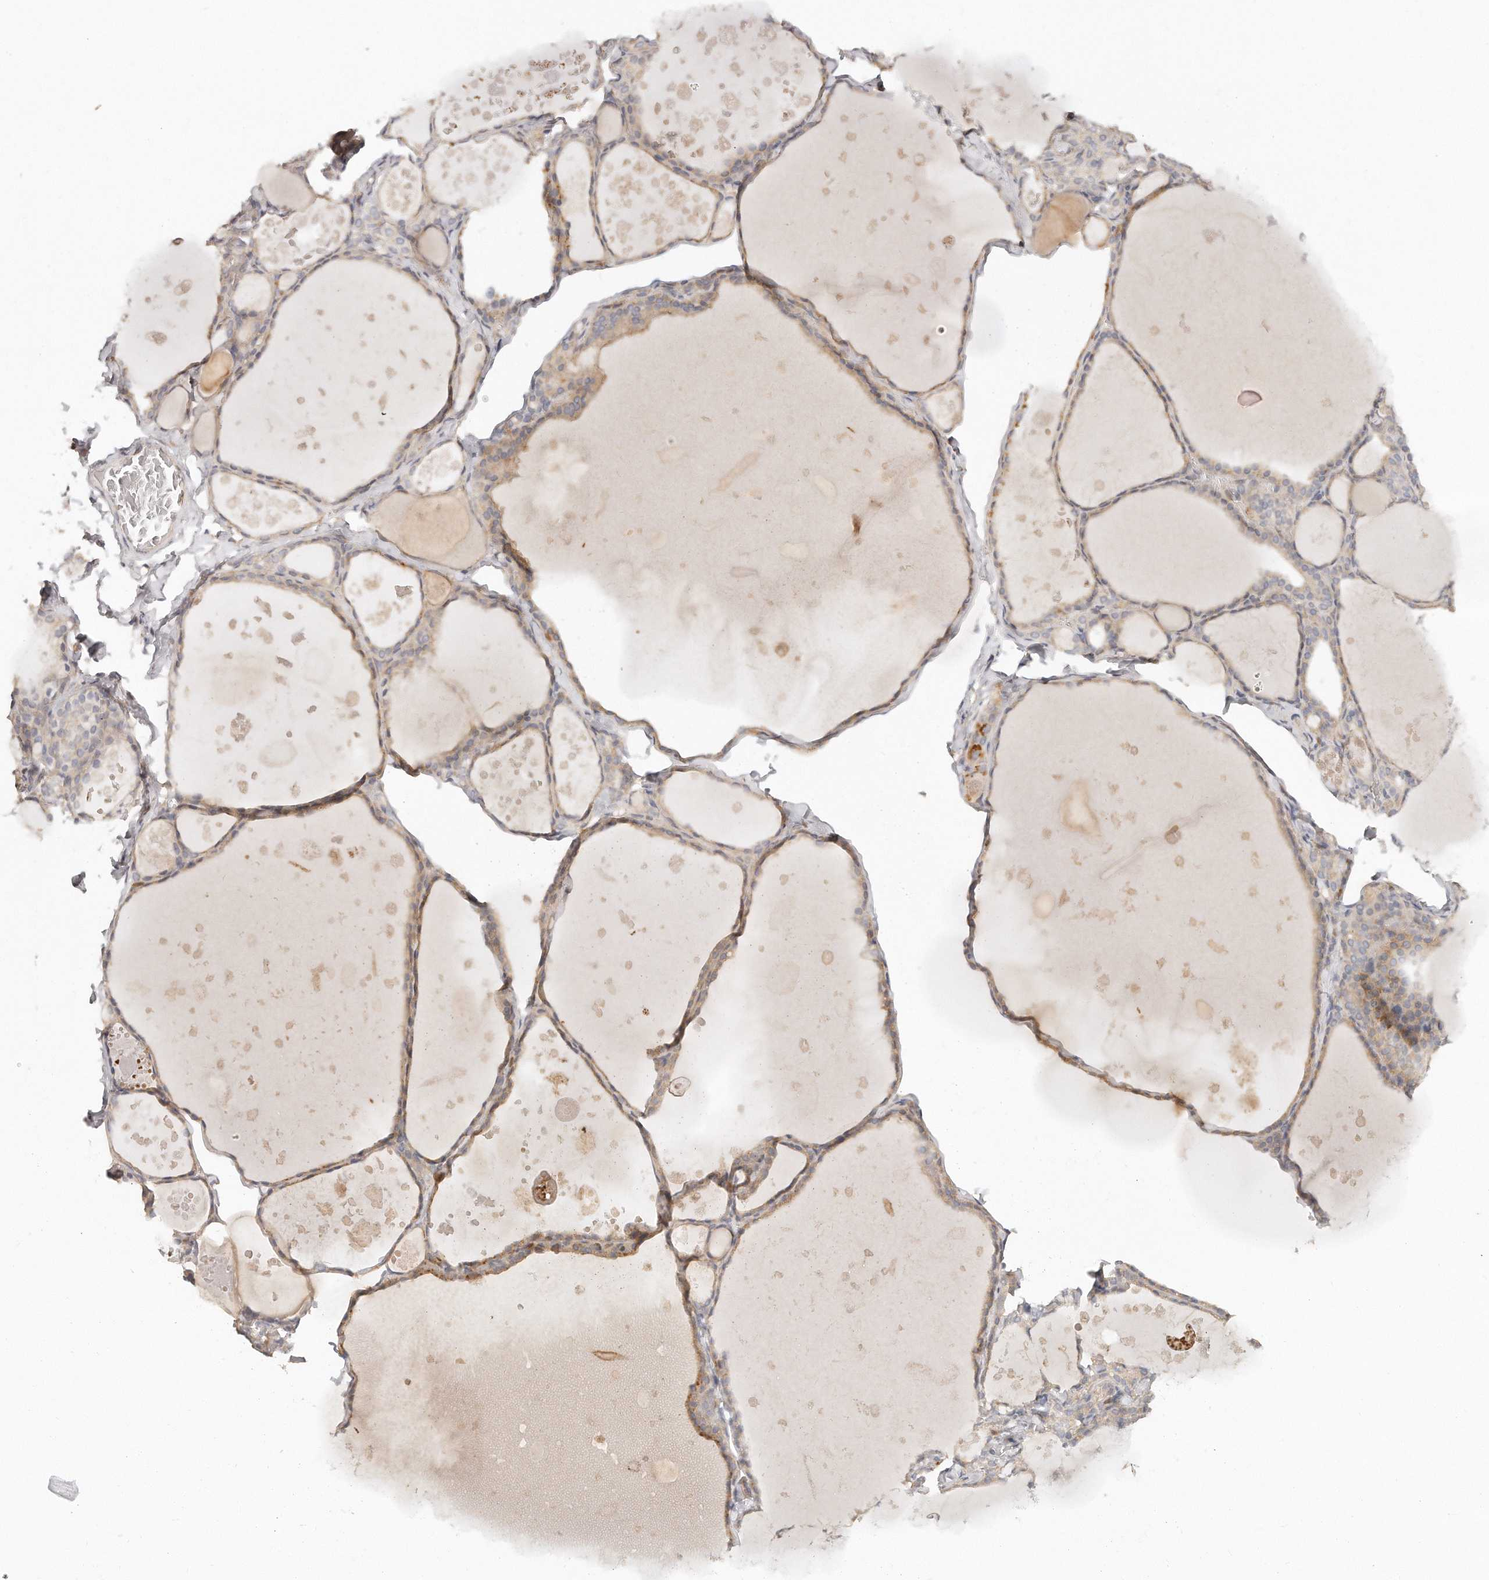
{"staining": {"intensity": "weak", "quantity": "25%-75%", "location": "cytoplasmic/membranous"}, "tissue": "thyroid gland", "cell_type": "Glandular cells", "image_type": "normal", "snomed": [{"axis": "morphology", "description": "Normal tissue, NOS"}, {"axis": "topography", "description": "Thyroid gland"}], "caption": "Immunohistochemistry (IHC) (DAB) staining of unremarkable thyroid gland demonstrates weak cytoplasmic/membranous protein expression in about 25%-75% of glandular cells.", "gene": "TTLL4", "patient": {"sex": "male", "age": 56}}